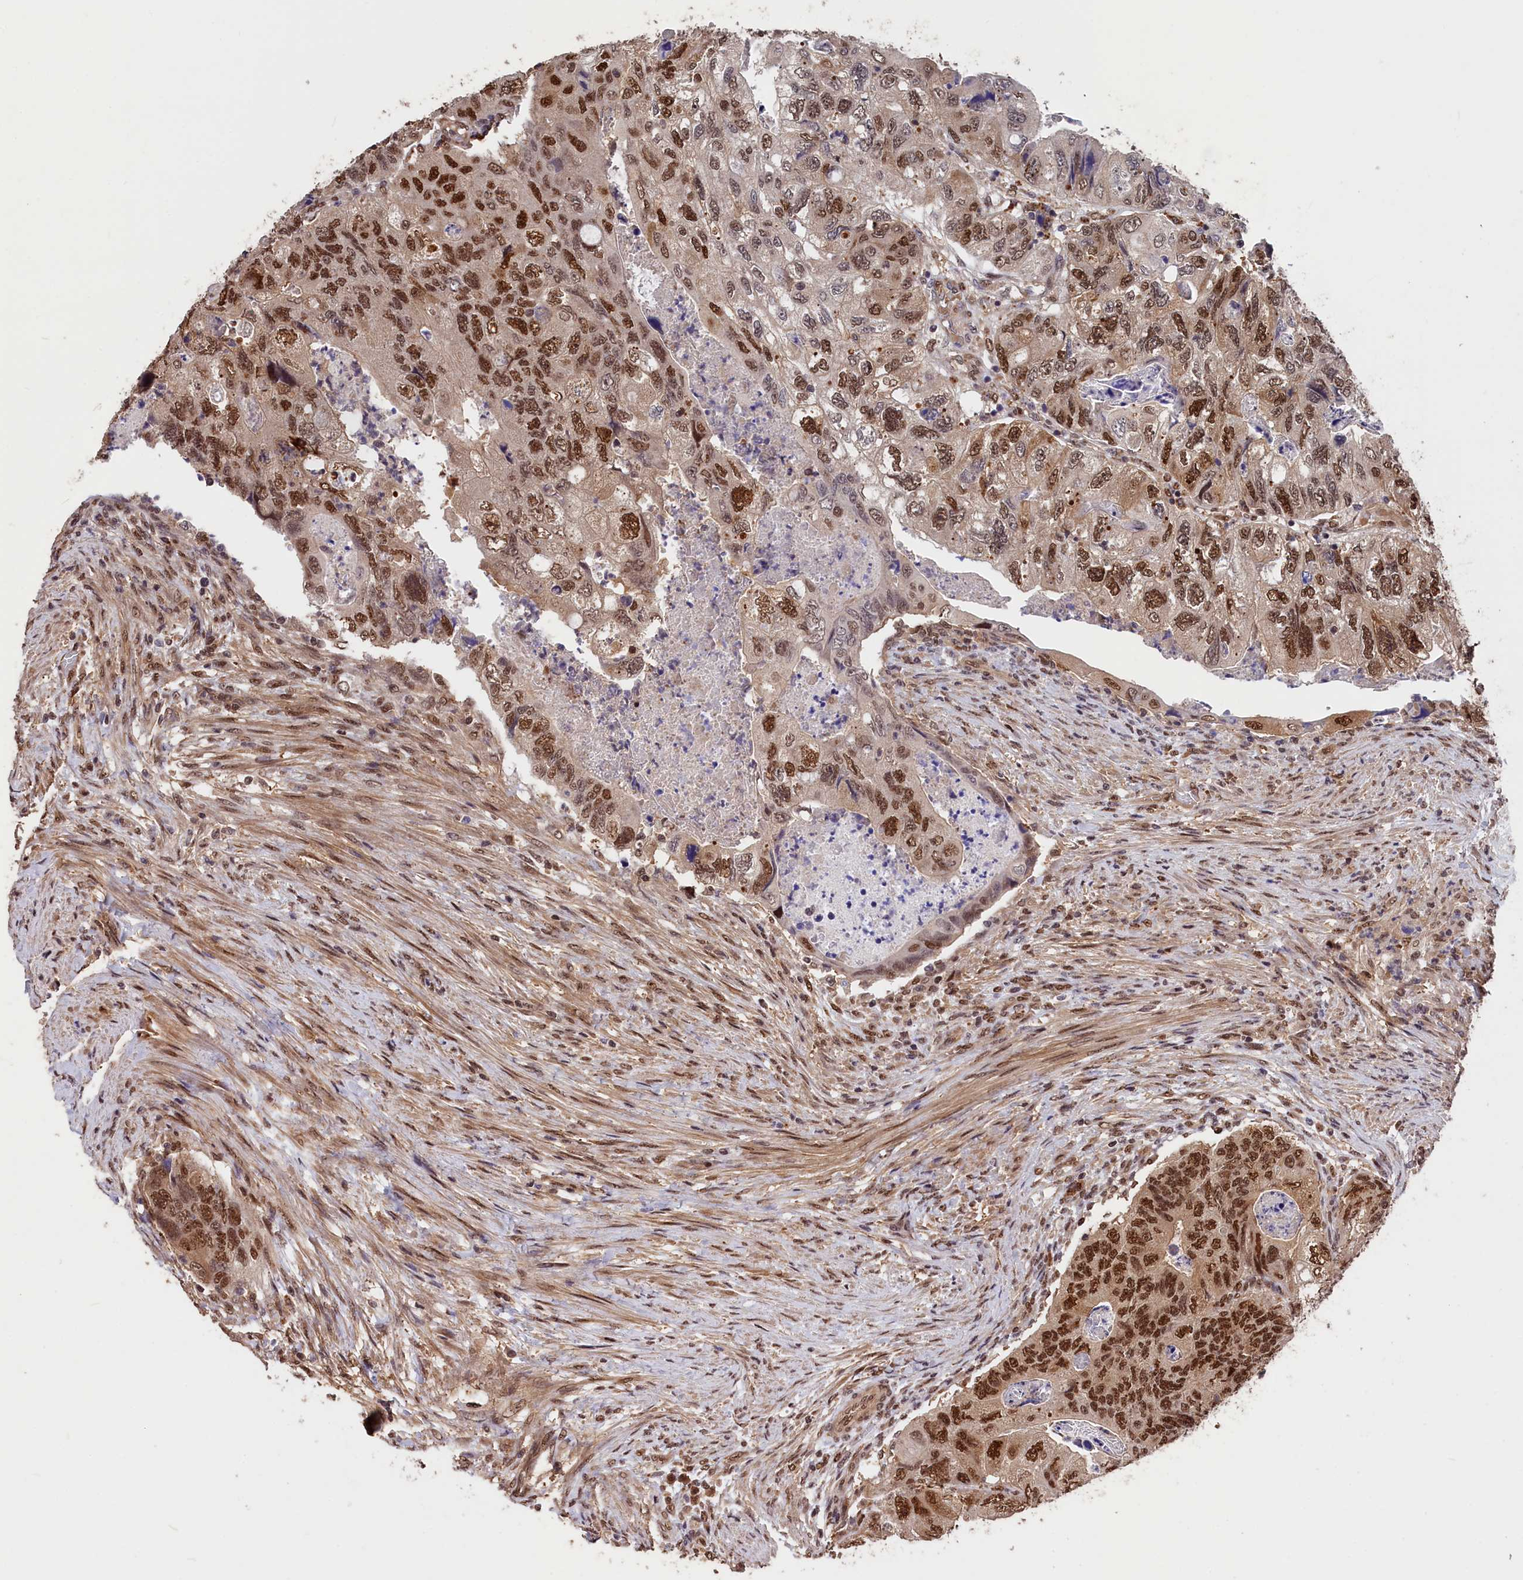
{"staining": {"intensity": "strong", "quantity": ">75%", "location": "nuclear"}, "tissue": "colorectal cancer", "cell_type": "Tumor cells", "image_type": "cancer", "snomed": [{"axis": "morphology", "description": "Adenocarcinoma, NOS"}, {"axis": "topography", "description": "Rectum"}], "caption": "Tumor cells display strong nuclear staining in about >75% of cells in adenocarcinoma (colorectal).", "gene": "ADRM1", "patient": {"sex": "male", "age": 63}}